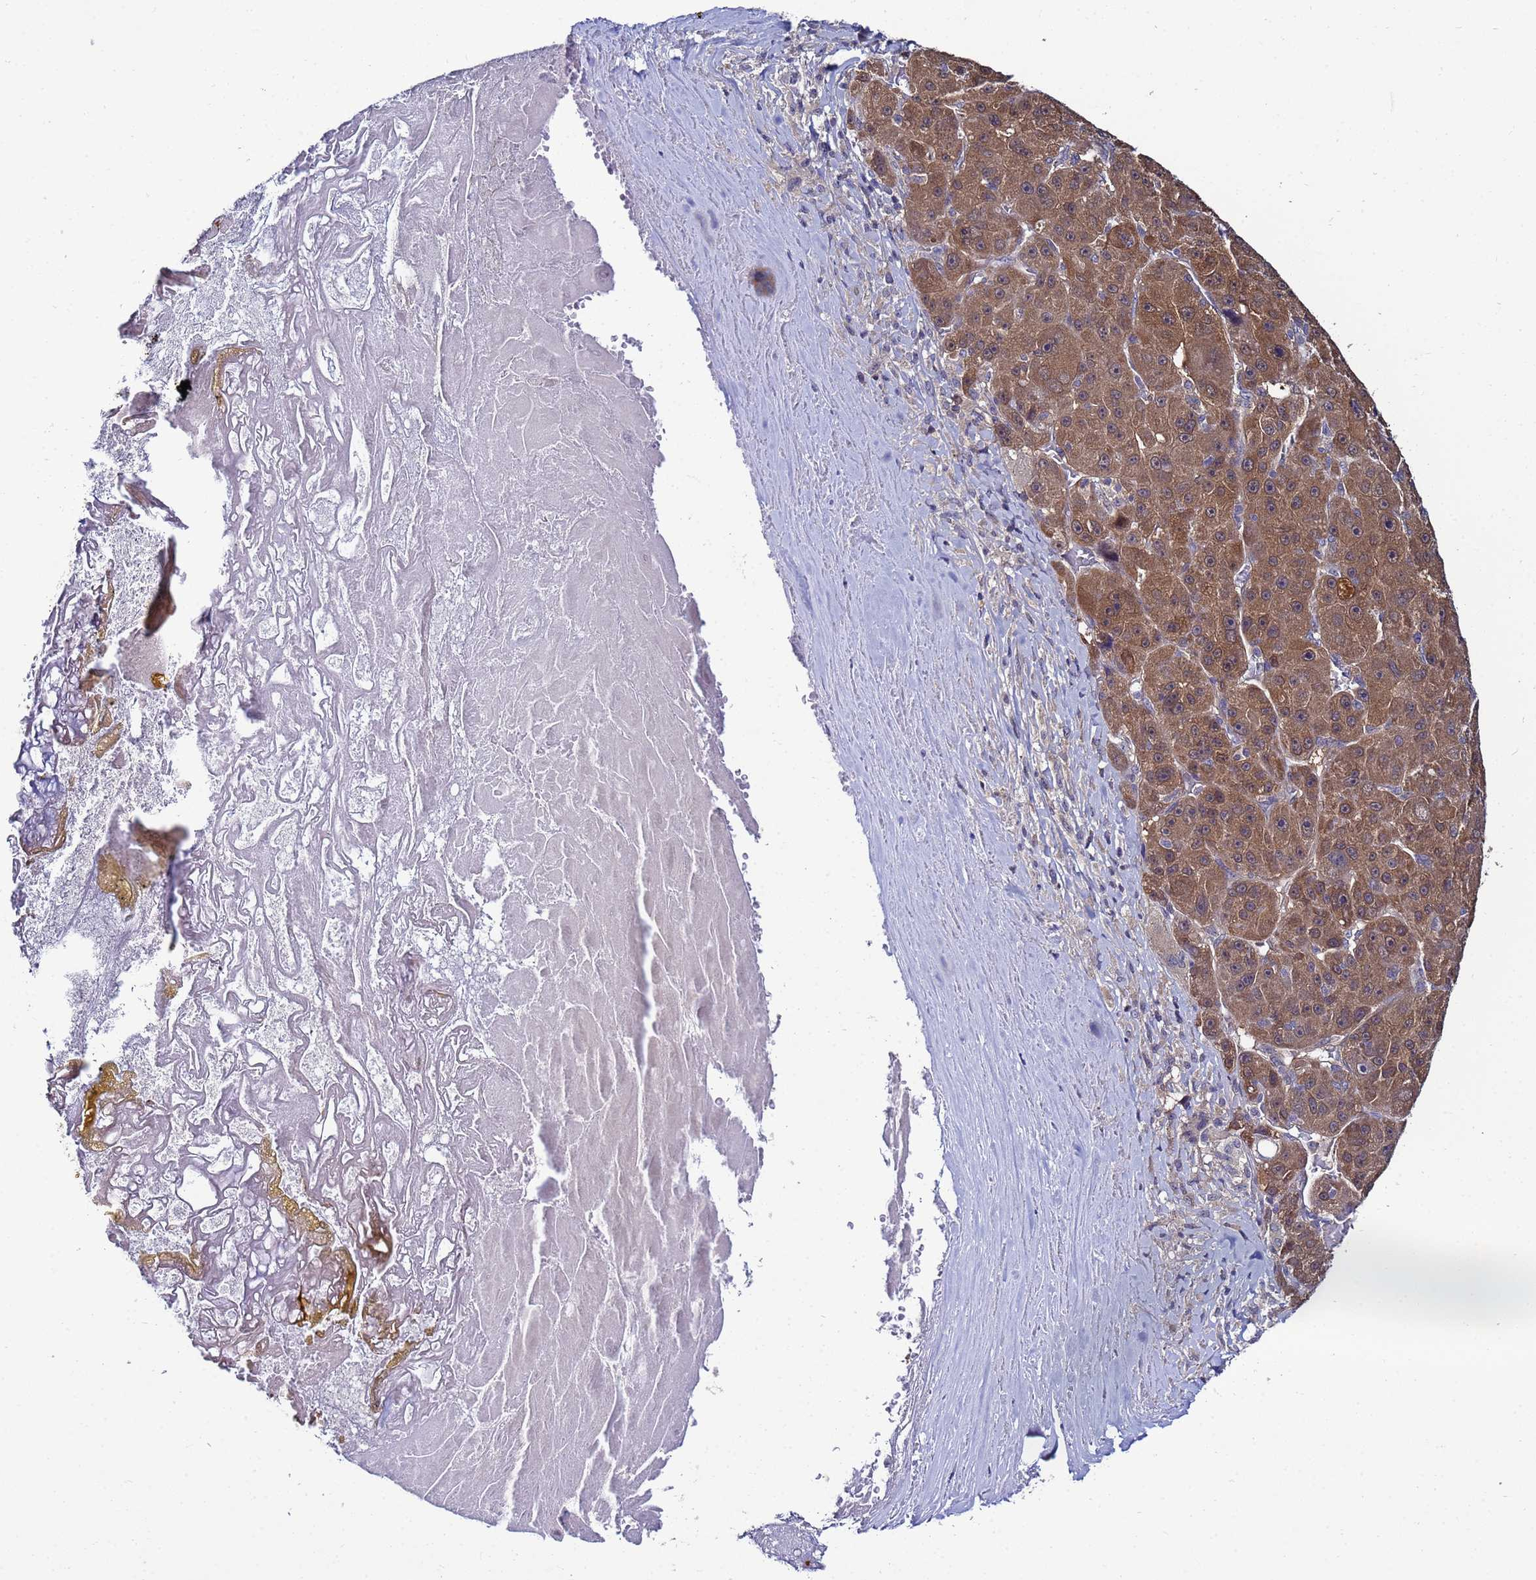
{"staining": {"intensity": "moderate", "quantity": ">75%", "location": "cytoplasmic/membranous"}, "tissue": "liver cancer", "cell_type": "Tumor cells", "image_type": "cancer", "snomed": [{"axis": "morphology", "description": "Carcinoma, Hepatocellular, NOS"}, {"axis": "topography", "description": "Liver"}], "caption": "Immunohistochemistry image of hepatocellular carcinoma (liver) stained for a protein (brown), which reveals medium levels of moderate cytoplasmic/membranous expression in approximately >75% of tumor cells.", "gene": "NAXE", "patient": {"sex": "male", "age": 76}}